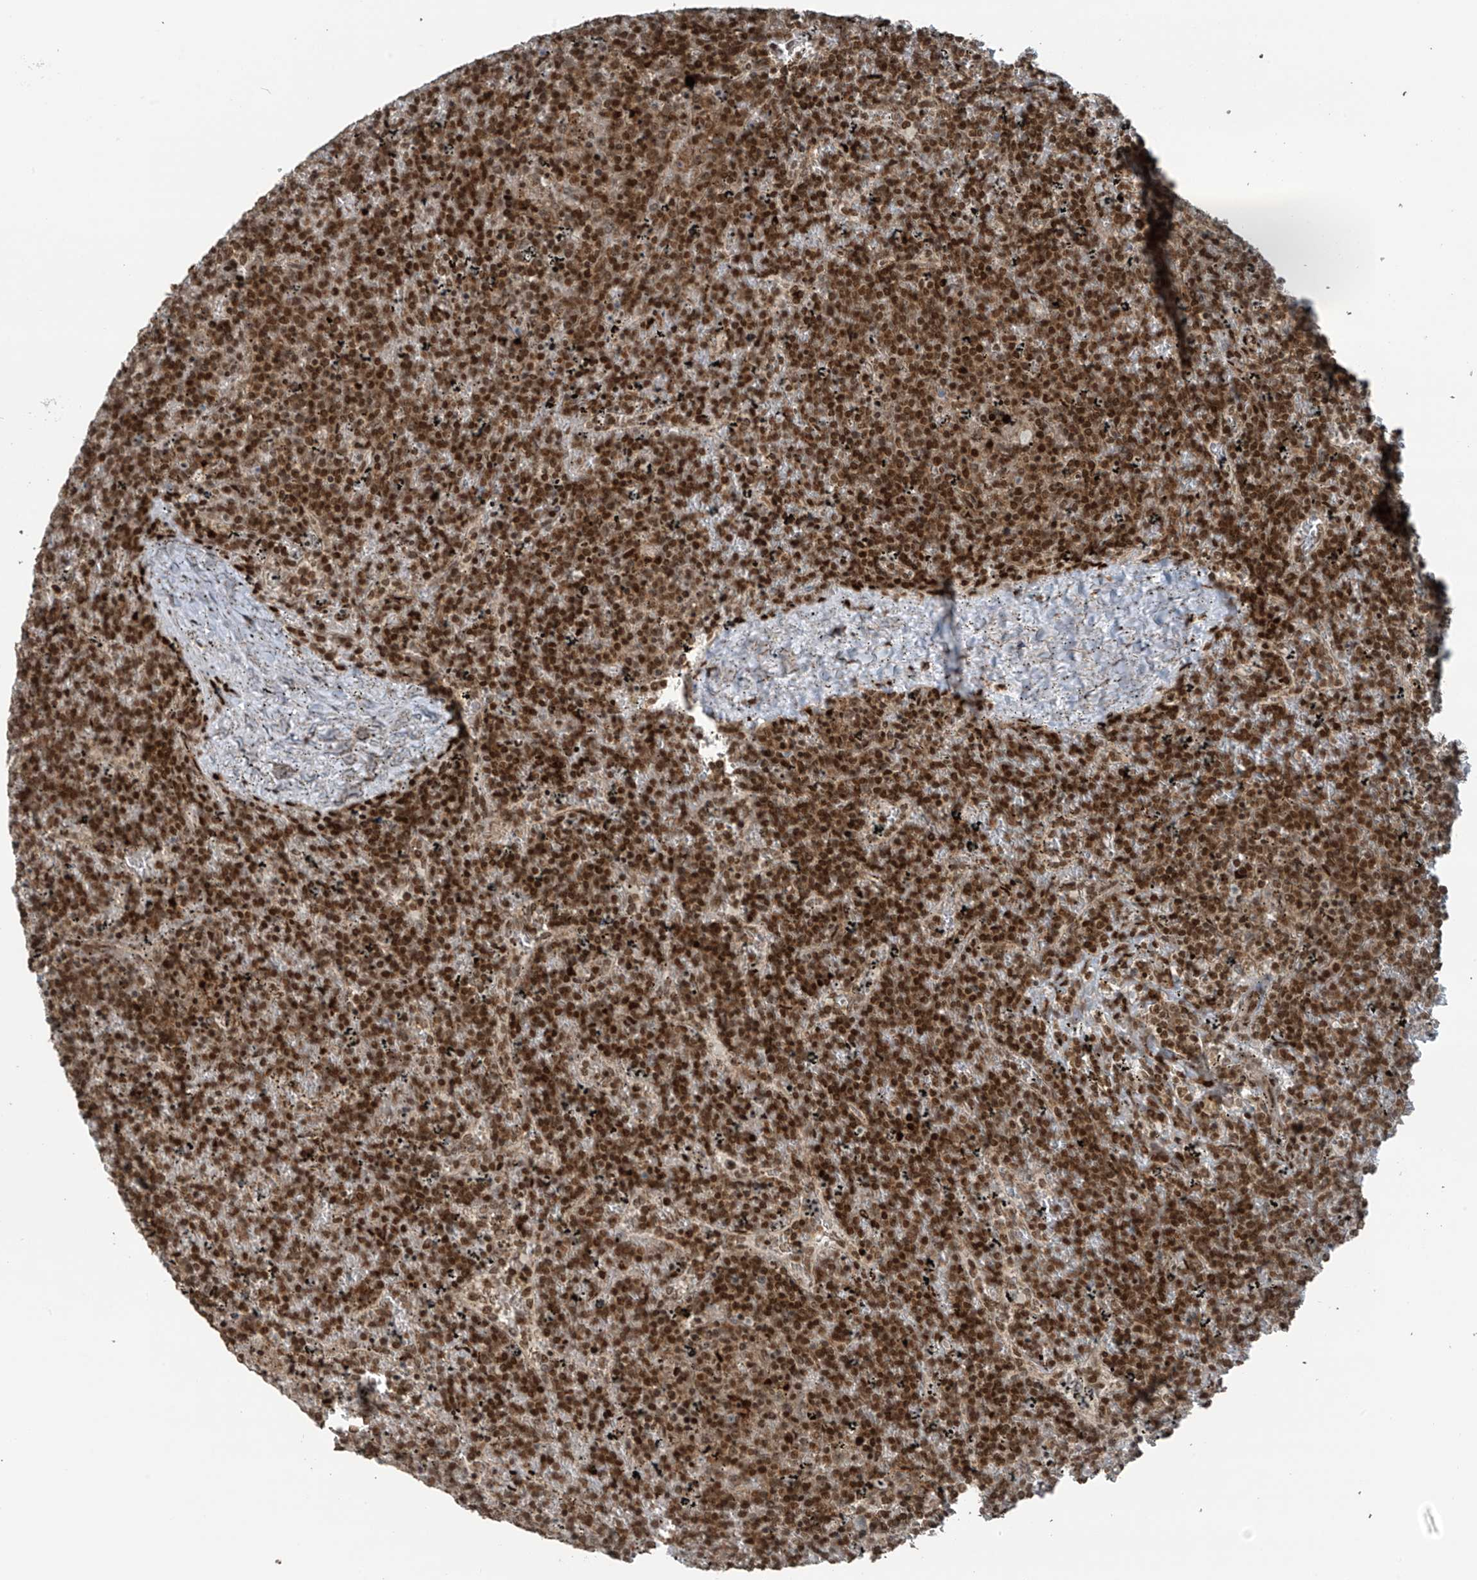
{"staining": {"intensity": "strong", "quantity": ">75%", "location": "nuclear"}, "tissue": "lymphoma", "cell_type": "Tumor cells", "image_type": "cancer", "snomed": [{"axis": "morphology", "description": "Malignant lymphoma, non-Hodgkin's type, Low grade"}, {"axis": "topography", "description": "Spleen"}], "caption": "IHC photomicrograph of human lymphoma stained for a protein (brown), which displays high levels of strong nuclear positivity in about >75% of tumor cells.", "gene": "PCNP", "patient": {"sex": "female", "age": 19}}